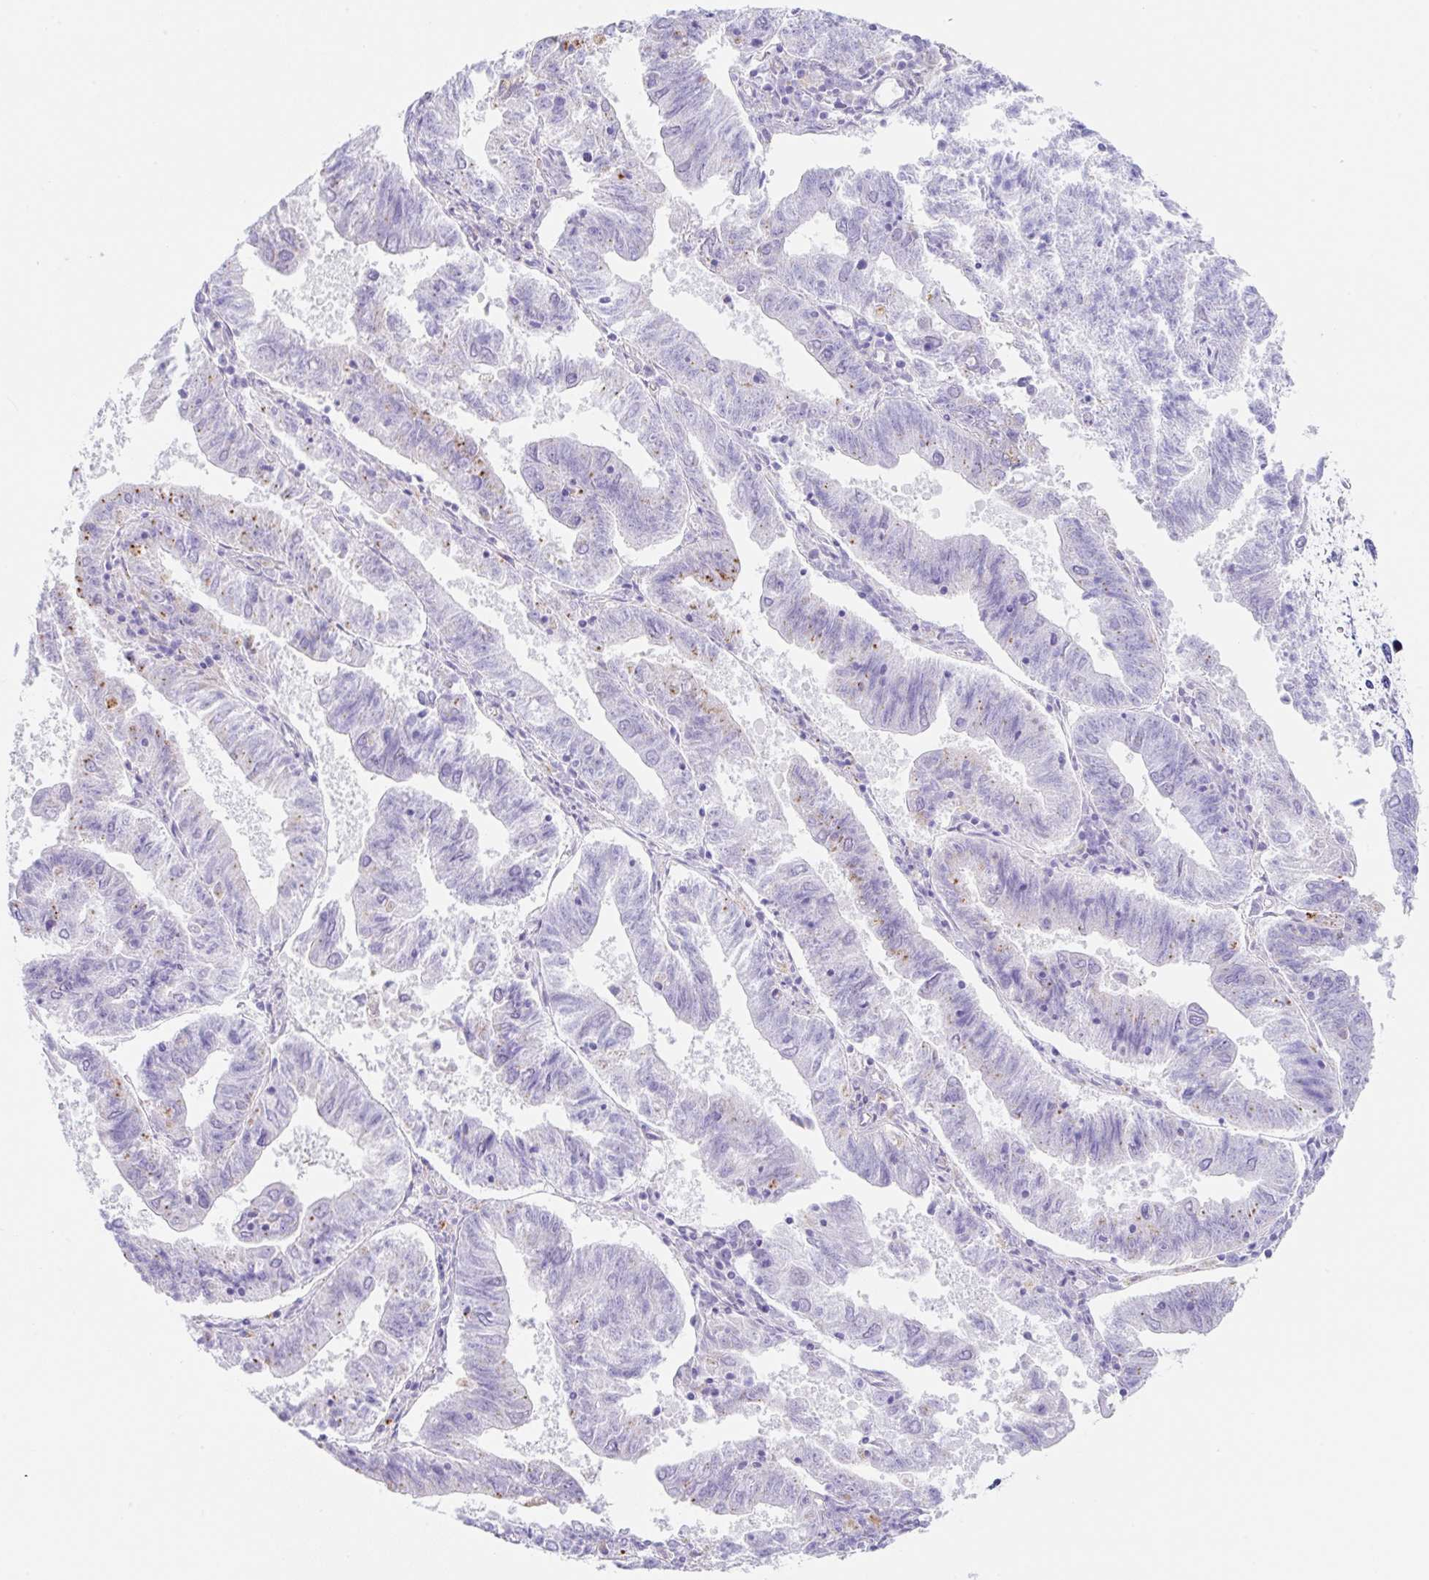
{"staining": {"intensity": "moderate", "quantity": "<25%", "location": "cytoplasmic/membranous"}, "tissue": "endometrial cancer", "cell_type": "Tumor cells", "image_type": "cancer", "snomed": [{"axis": "morphology", "description": "Adenocarcinoma, NOS"}, {"axis": "topography", "description": "Endometrium"}], "caption": "There is low levels of moderate cytoplasmic/membranous expression in tumor cells of endometrial adenocarcinoma, as demonstrated by immunohistochemical staining (brown color).", "gene": "DKK4", "patient": {"sex": "female", "age": 82}}